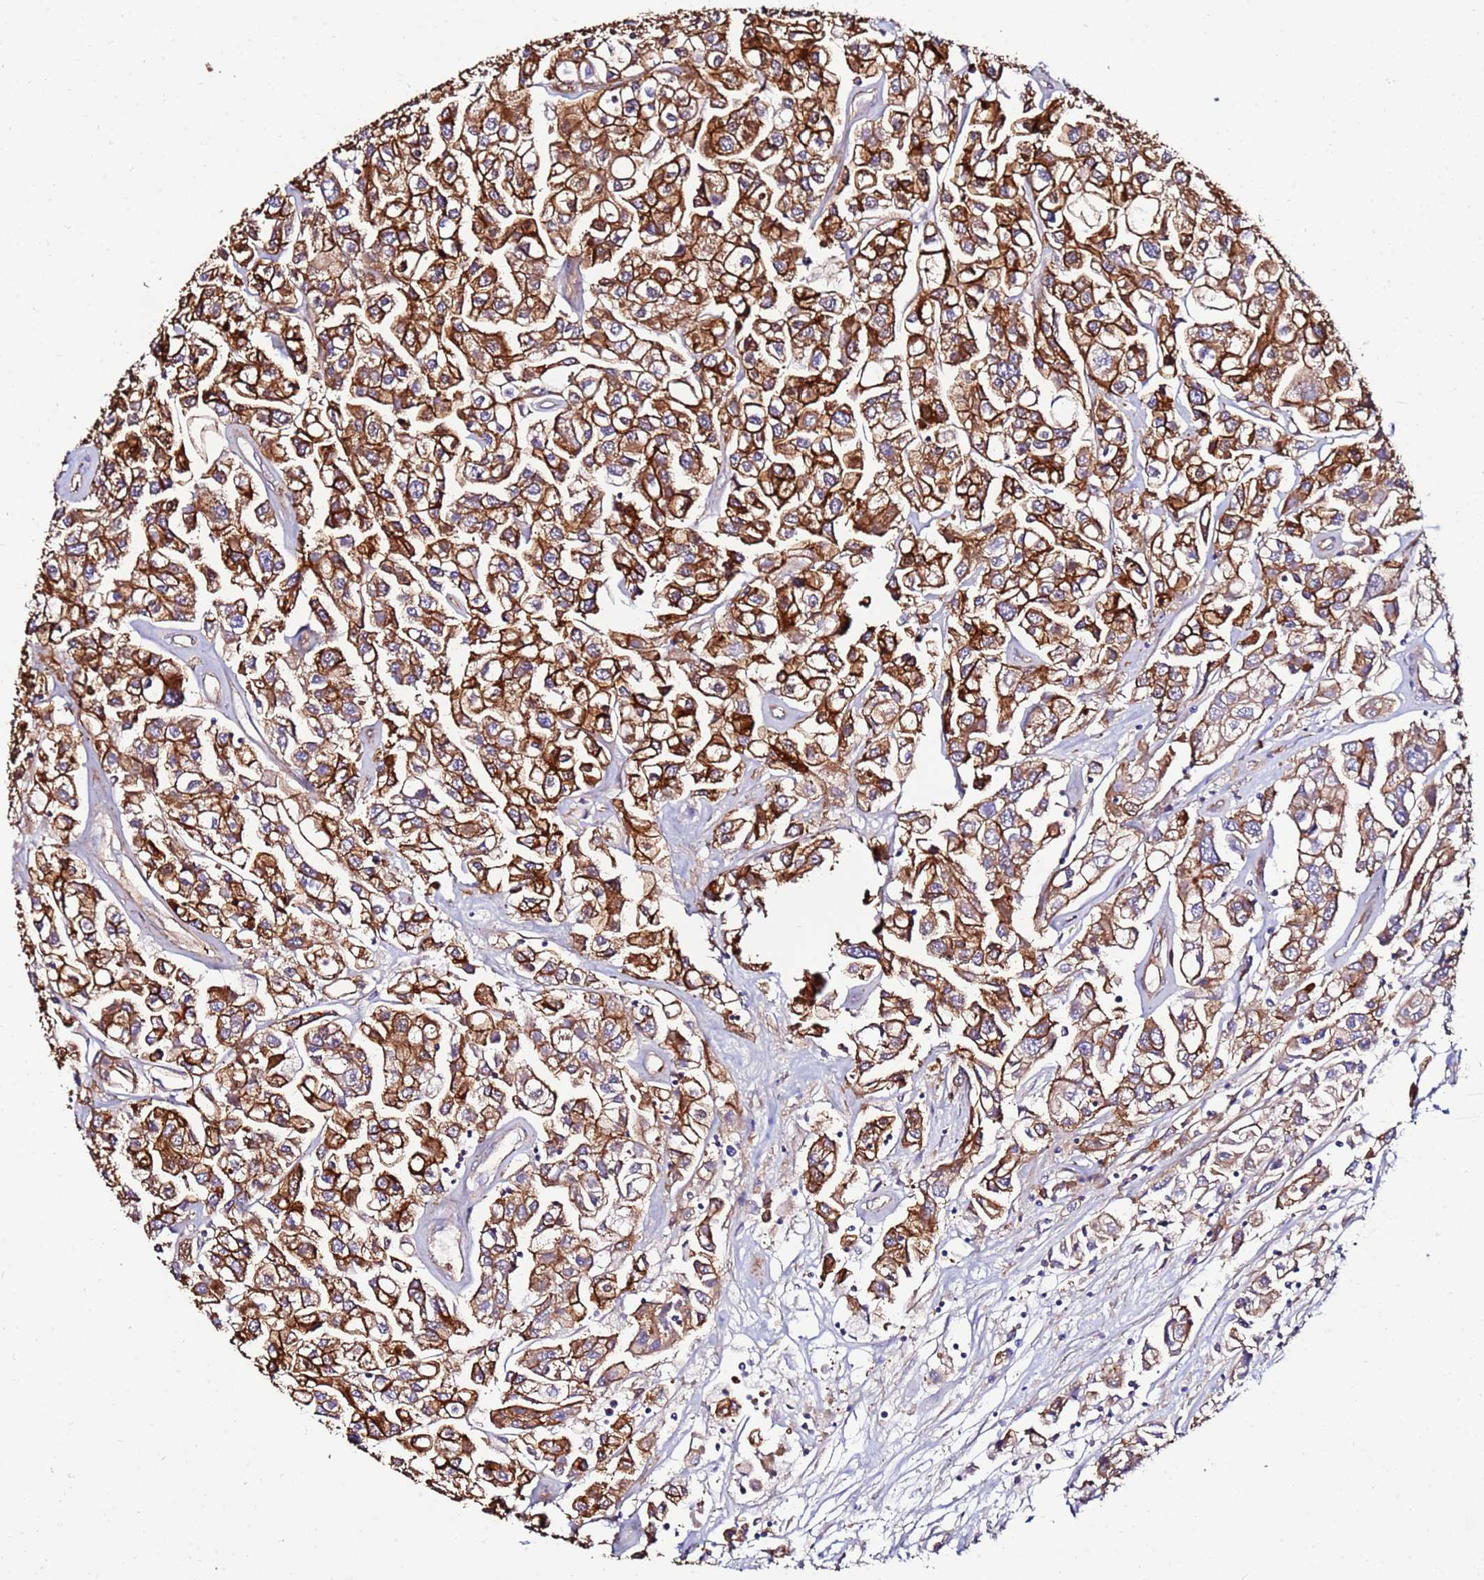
{"staining": {"intensity": "strong", "quantity": ">75%", "location": "cytoplasmic/membranous"}, "tissue": "urothelial cancer", "cell_type": "Tumor cells", "image_type": "cancer", "snomed": [{"axis": "morphology", "description": "Urothelial carcinoma, High grade"}, {"axis": "topography", "description": "Urinary bladder"}], "caption": "Human urothelial cancer stained with a brown dye demonstrates strong cytoplasmic/membranous positive positivity in approximately >75% of tumor cells.", "gene": "POTEE", "patient": {"sex": "male", "age": 67}}